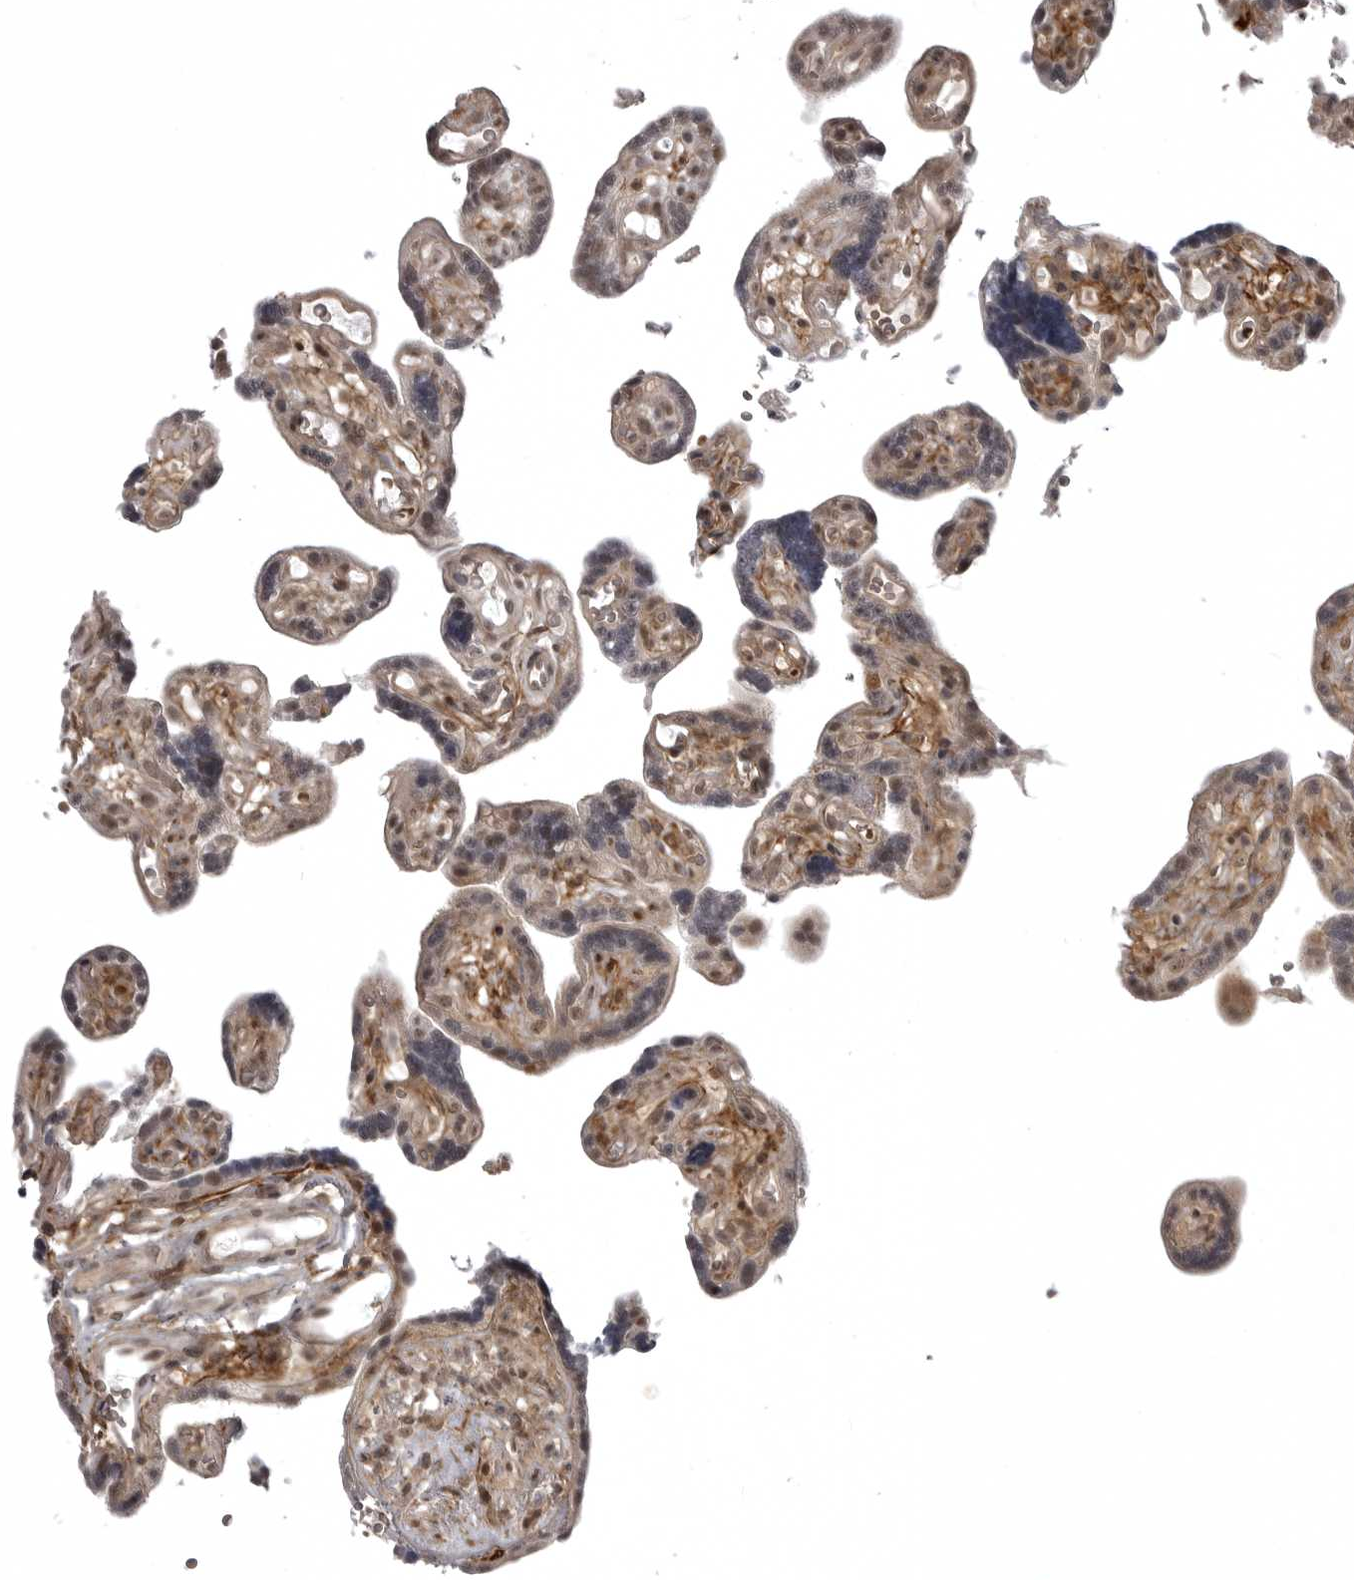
{"staining": {"intensity": "moderate", "quantity": ">75%", "location": "cytoplasmic/membranous,nuclear"}, "tissue": "placenta", "cell_type": "Decidual cells", "image_type": "normal", "snomed": [{"axis": "morphology", "description": "Normal tissue, NOS"}, {"axis": "topography", "description": "Placenta"}], "caption": "About >75% of decidual cells in normal placenta demonstrate moderate cytoplasmic/membranous,nuclear protein positivity as visualized by brown immunohistochemical staining.", "gene": "SNX16", "patient": {"sex": "female", "age": 30}}